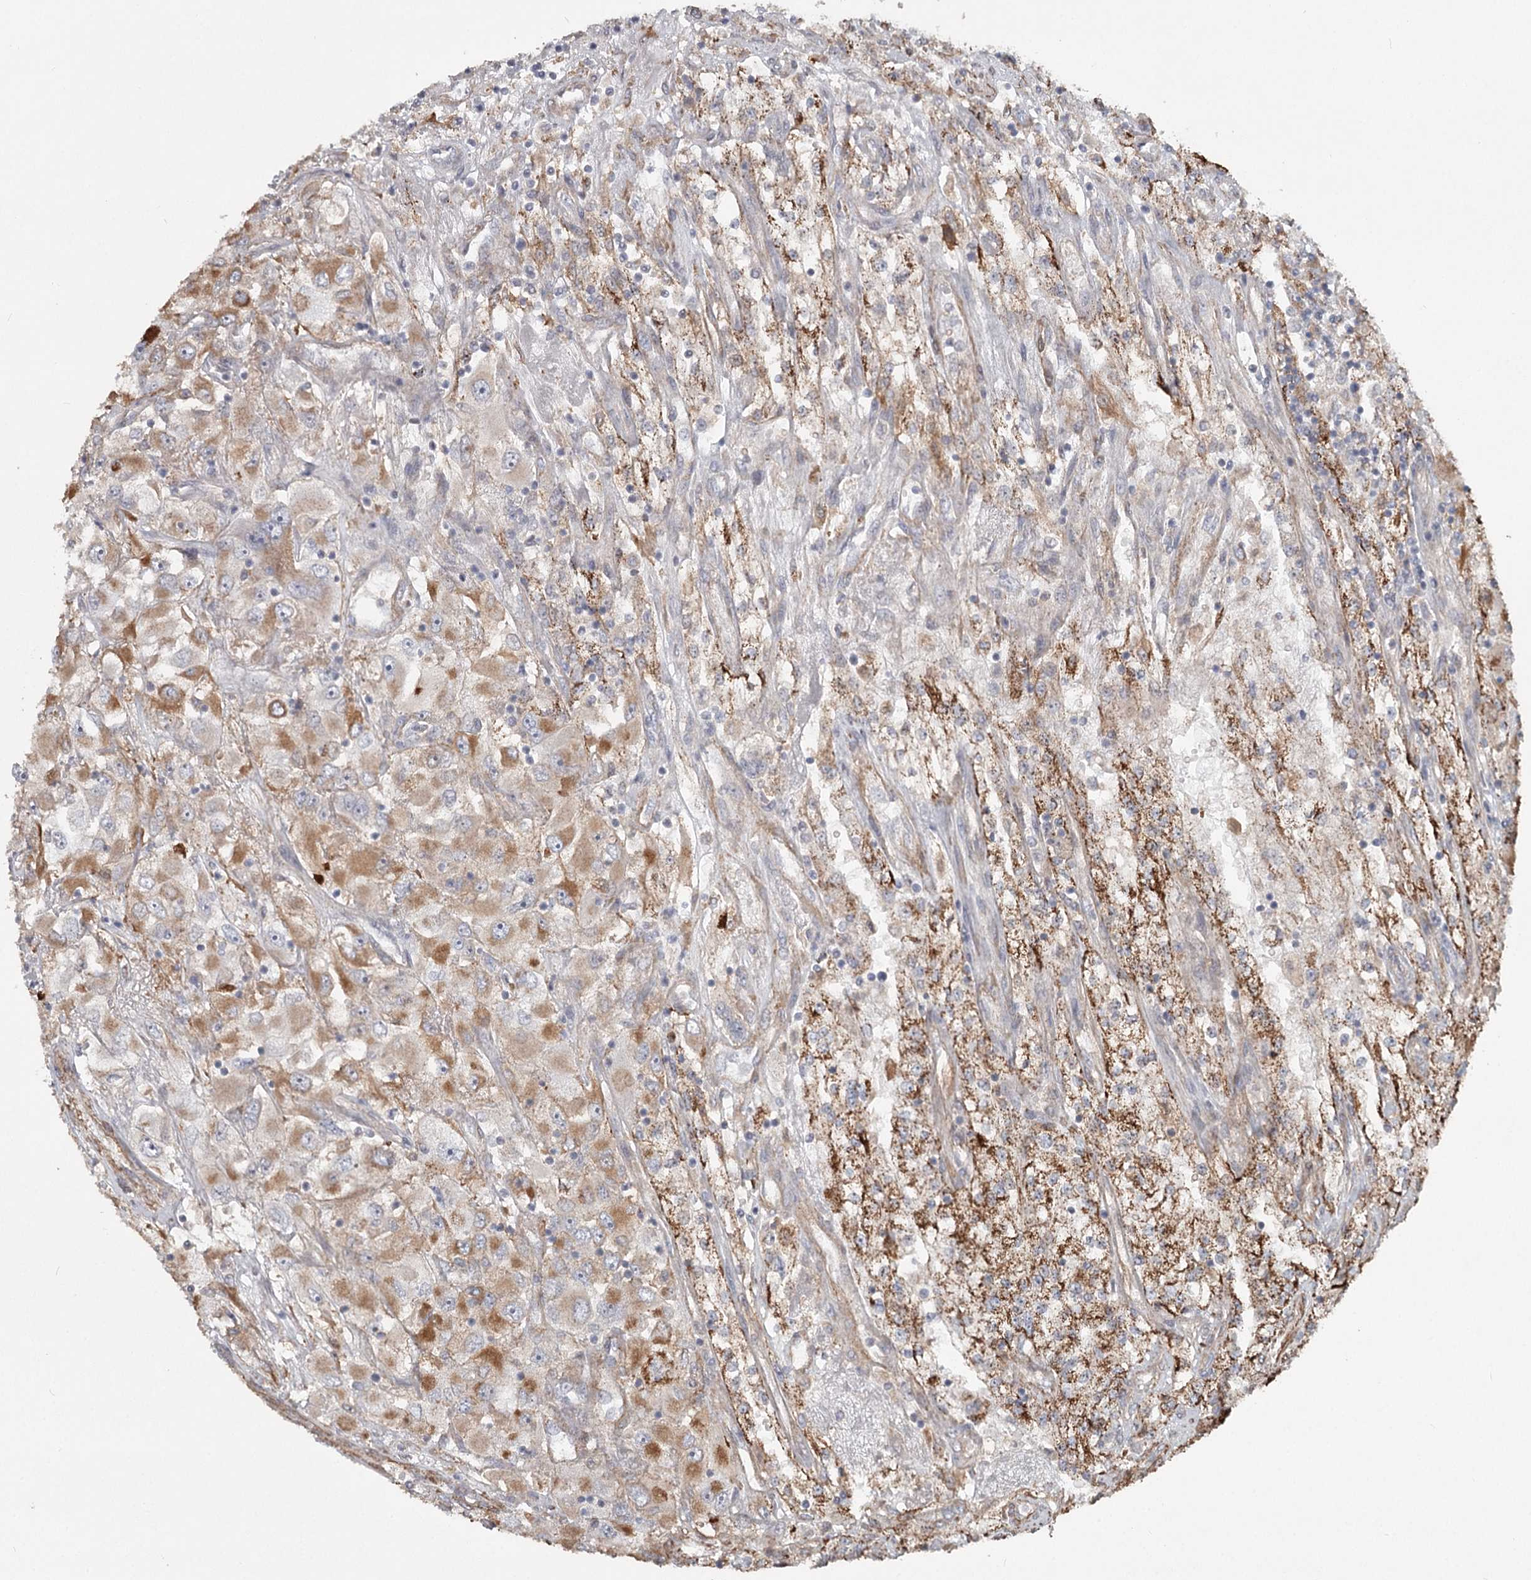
{"staining": {"intensity": "moderate", "quantity": "<25%", "location": "cytoplasmic/membranous"}, "tissue": "renal cancer", "cell_type": "Tumor cells", "image_type": "cancer", "snomed": [{"axis": "morphology", "description": "Adenocarcinoma, NOS"}, {"axis": "topography", "description": "Kidney"}], "caption": "Renal cancer (adenocarcinoma) stained for a protein shows moderate cytoplasmic/membranous positivity in tumor cells.", "gene": "DHRS9", "patient": {"sex": "female", "age": 52}}